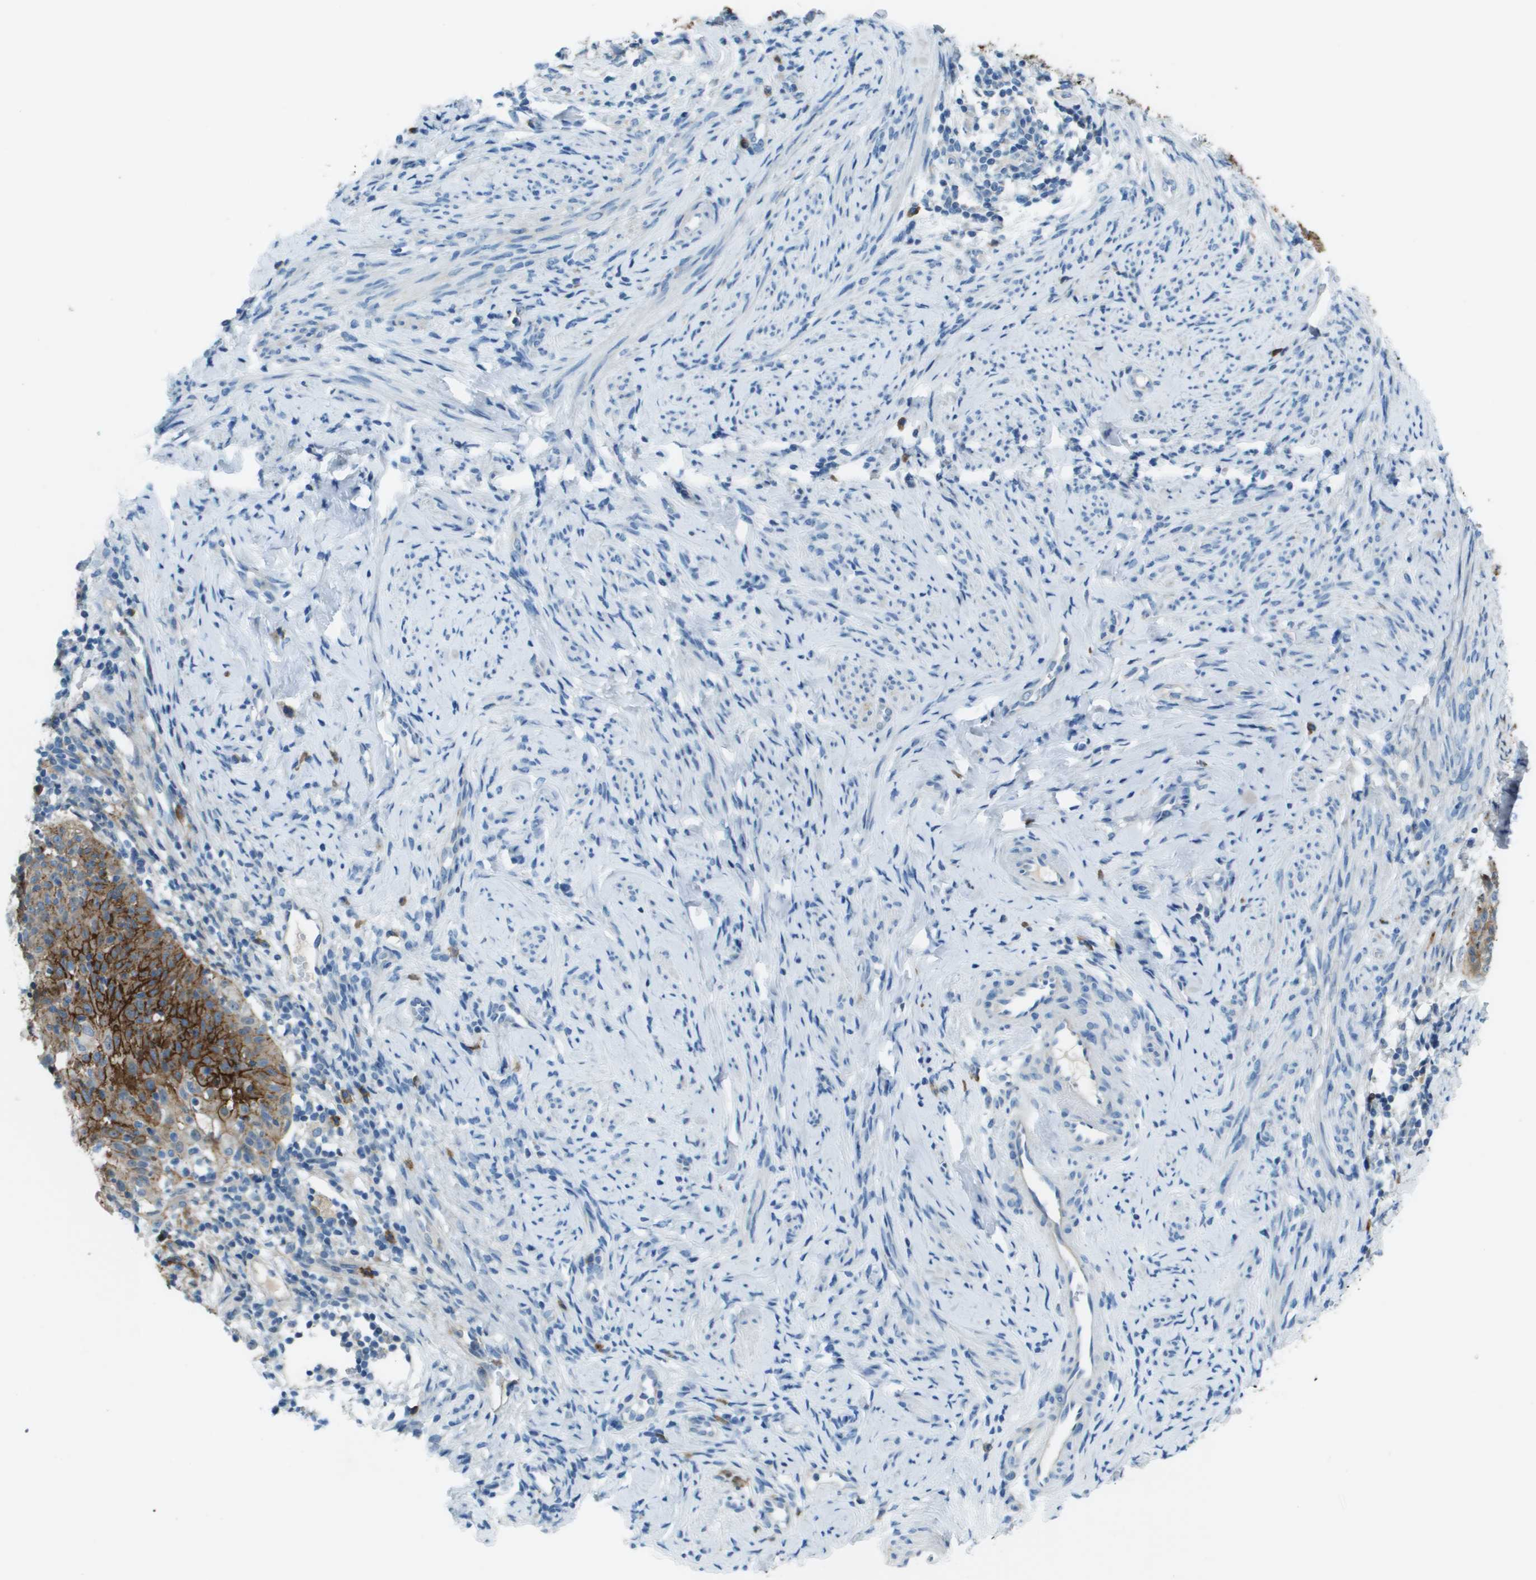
{"staining": {"intensity": "moderate", "quantity": ">75%", "location": "cytoplasmic/membranous"}, "tissue": "cervical cancer", "cell_type": "Tumor cells", "image_type": "cancer", "snomed": [{"axis": "morphology", "description": "Squamous cell carcinoma, NOS"}, {"axis": "topography", "description": "Cervix"}], "caption": "A brown stain highlights moderate cytoplasmic/membranous expression of a protein in squamous cell carcinoma (cervical) tumor cells.", "gene": "SDC1", "patient": {"sex": "female", "age": 70}}